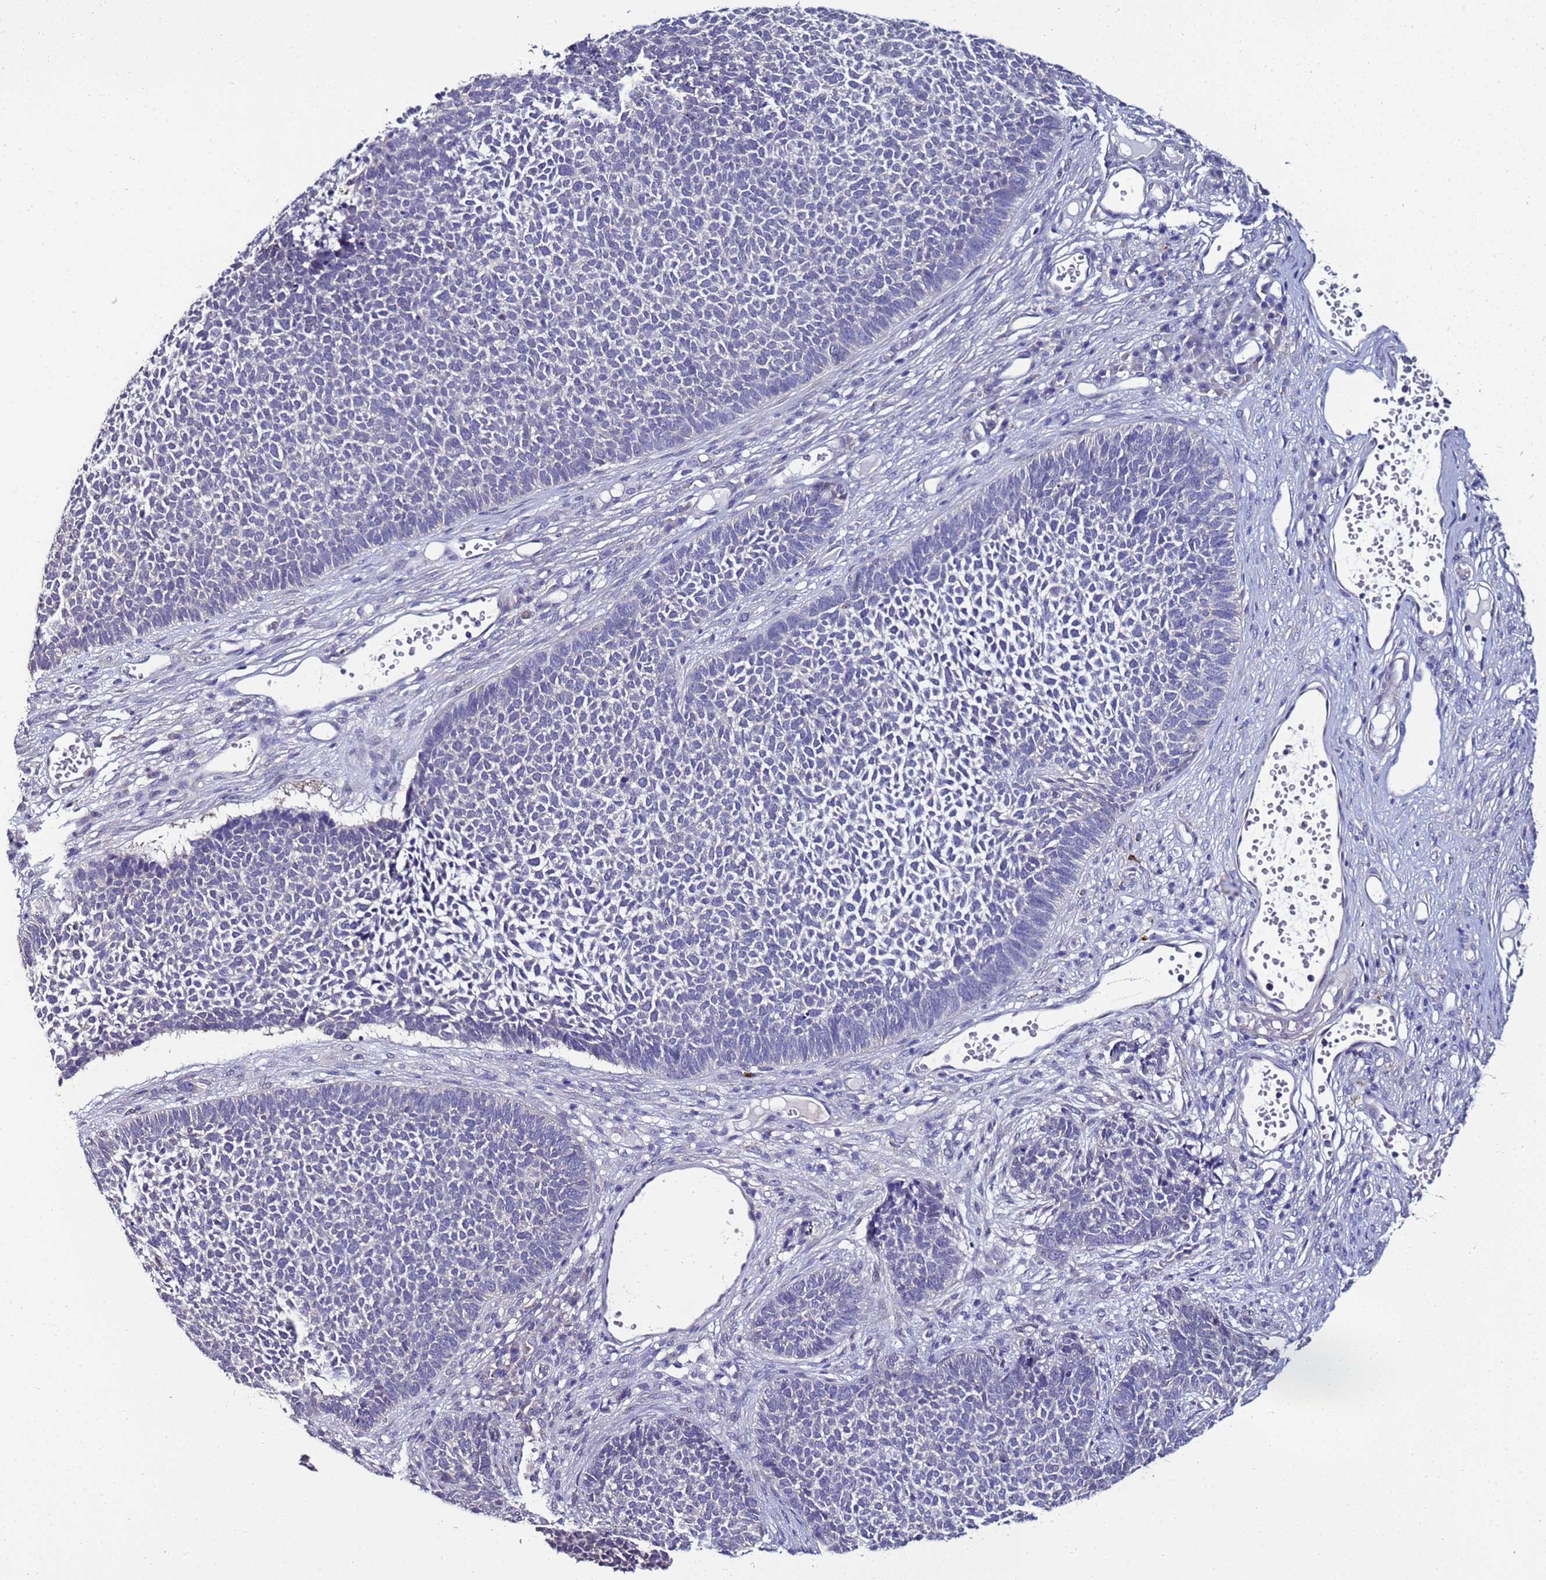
{"staining": {"intensity": "negative", "quantity": "none", "location": "none"}, "tissue": "skin cancer", "cell_type": "Tumor cells", "image_type": "cancer", "snomed": [{"axis": "morphology", "description": "Basal cell carcinoma"}, {"axis": "topography", "description": "Skin"}], "caption": "Human skin cancer stained for a protein using immunohistochemistry (IHC) shows no expression in tumor cells.", "gene": "FAM166B", "patient": {"sex": "female", "age": 84}}